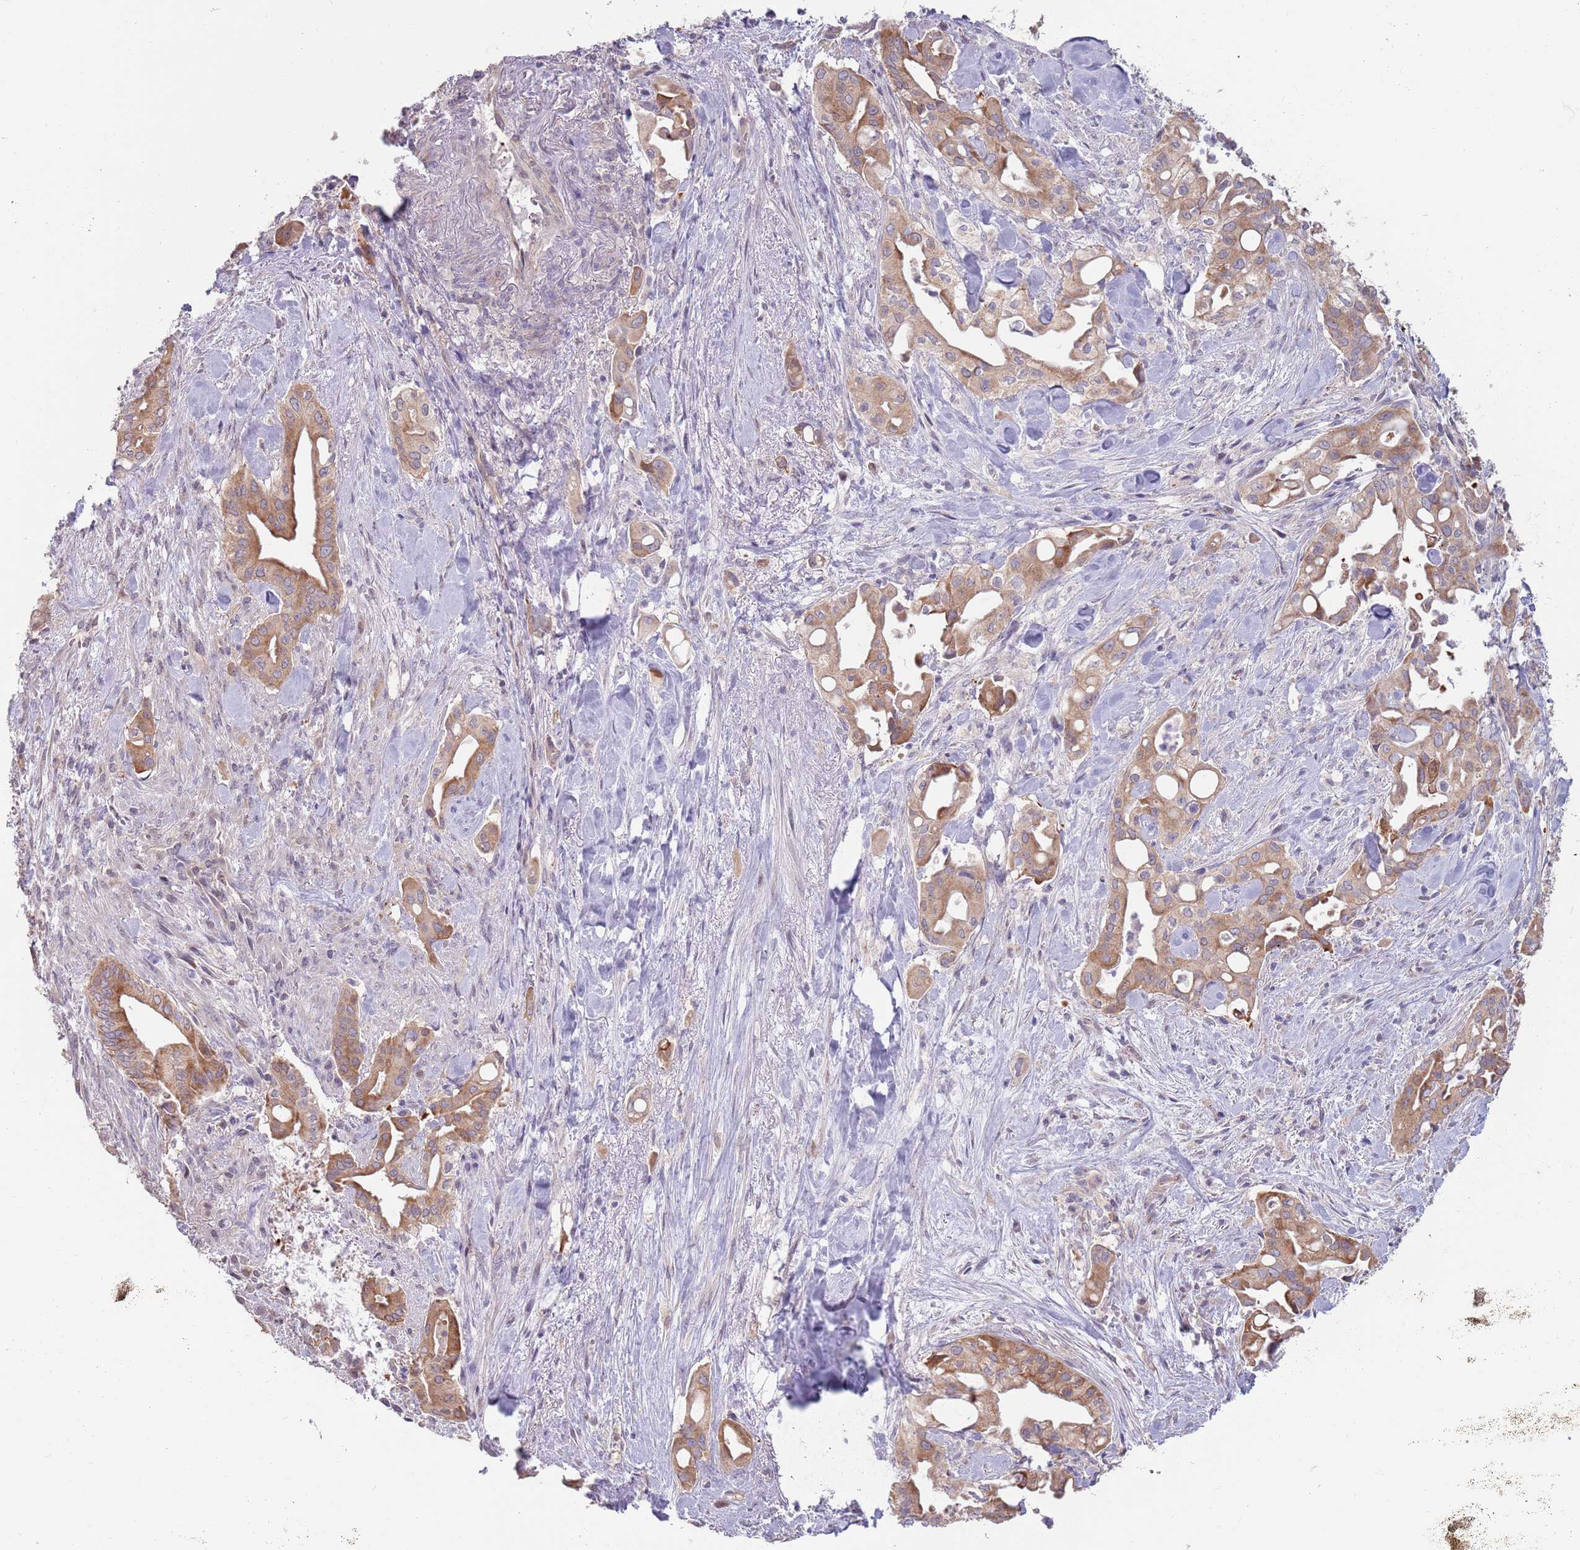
{"staining": {"intensity": "moderate", "quantity": ">75%", "location": "cytoplasmic/membranous"}, "tissue": "liver cancer", "cell_type": "Tumor cells", "image_type": "cancer", "snomed": [{"axis": "morphology", "description": "Cholangiocarcinoma"}, {"axis": "topography", "description": "Liver"}], "caption": "A medium amount of moderate cytoplasmic/membranous expression is seen in about >75% of tumor cells in liver cancer tissue. (DAB = brown stain, brightfield microscopy at high magnification).", "gene": "LDHD", "patient": {"sex": "female", "age": 68}}